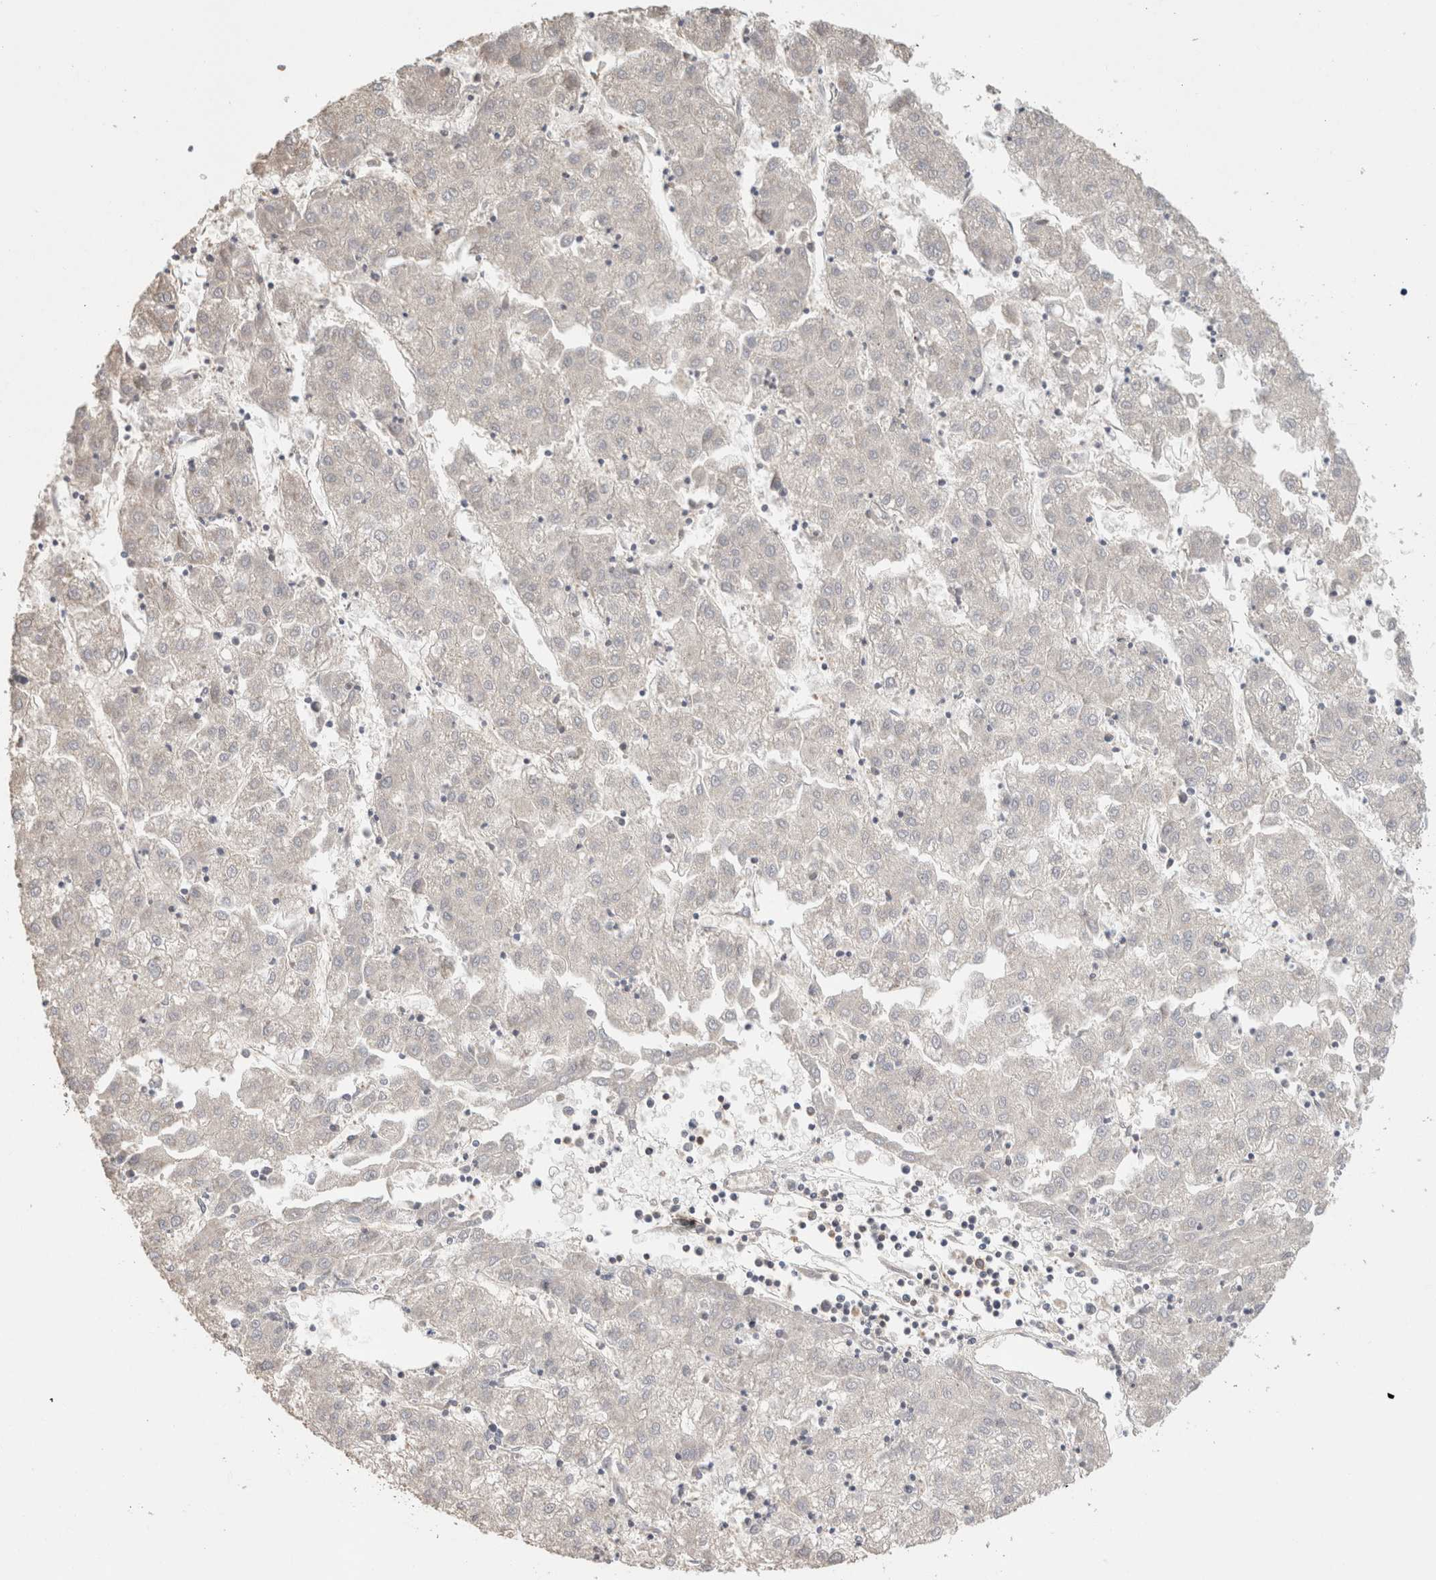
{"staining": {"intensity": "negative", "quantity": "none", "location": "none"}, "tissue": "liver cancer", "cell_type": "Tumor cells", "image_type": "cancer", "snomed": [{"axis": "morphology", "description": "Carcinoma, Hepatocellular, NOS"}, {"axis": "topography", "description": "Liver"}], "caption": "This is a histopathology image of immunohistochemistry (IHC) staining of liver cancer, which shows no positivity in tumor cells. (Stains: DAB IHC with hematoxylin counter stain, Microscopy: brightfield microscopy at high magnification).", "gene": "CFAP418", "patient": {"sex": "male", "age": 72}}